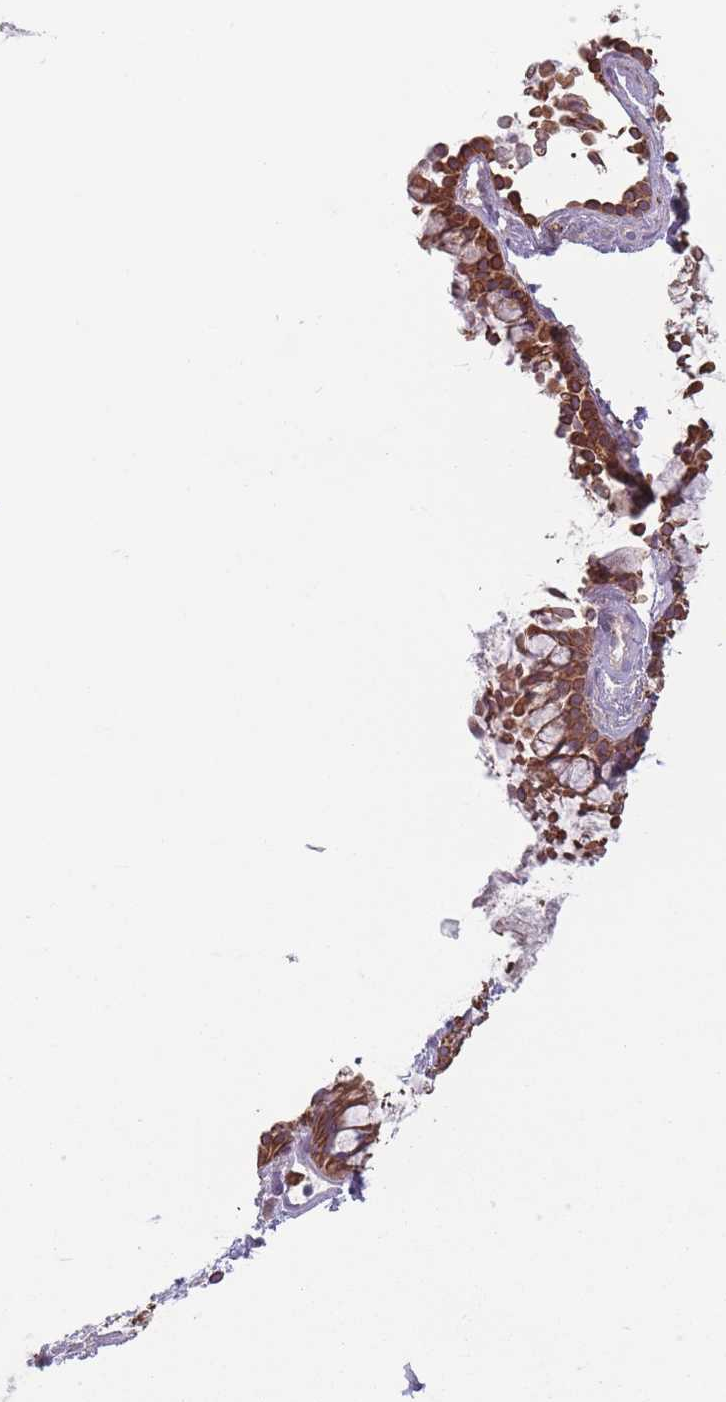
{"staining": {"intensity": "strong", "quantity": ">75%", "location": "cytoplasmic/membranous"}, "tissue": "nasopharynx", "cell_type": "Respiratory epithelial cells", "image_type": "normal", "snomed": [{"axis": "morphology", "description": "Normal tissue, NOS"}, {"axis": "topography", "description": "Nasopharynx"}], "caption": "Protein staining exhibits strong cytoplasmic/membranous expression in approximately >75% of respiratory epithelial cells in benign nasopharynx. (IHC, brightfield microscopy, high magnification).", "gene": "HSBP1L1", "patient": {"sex": "male", "age": 82}}